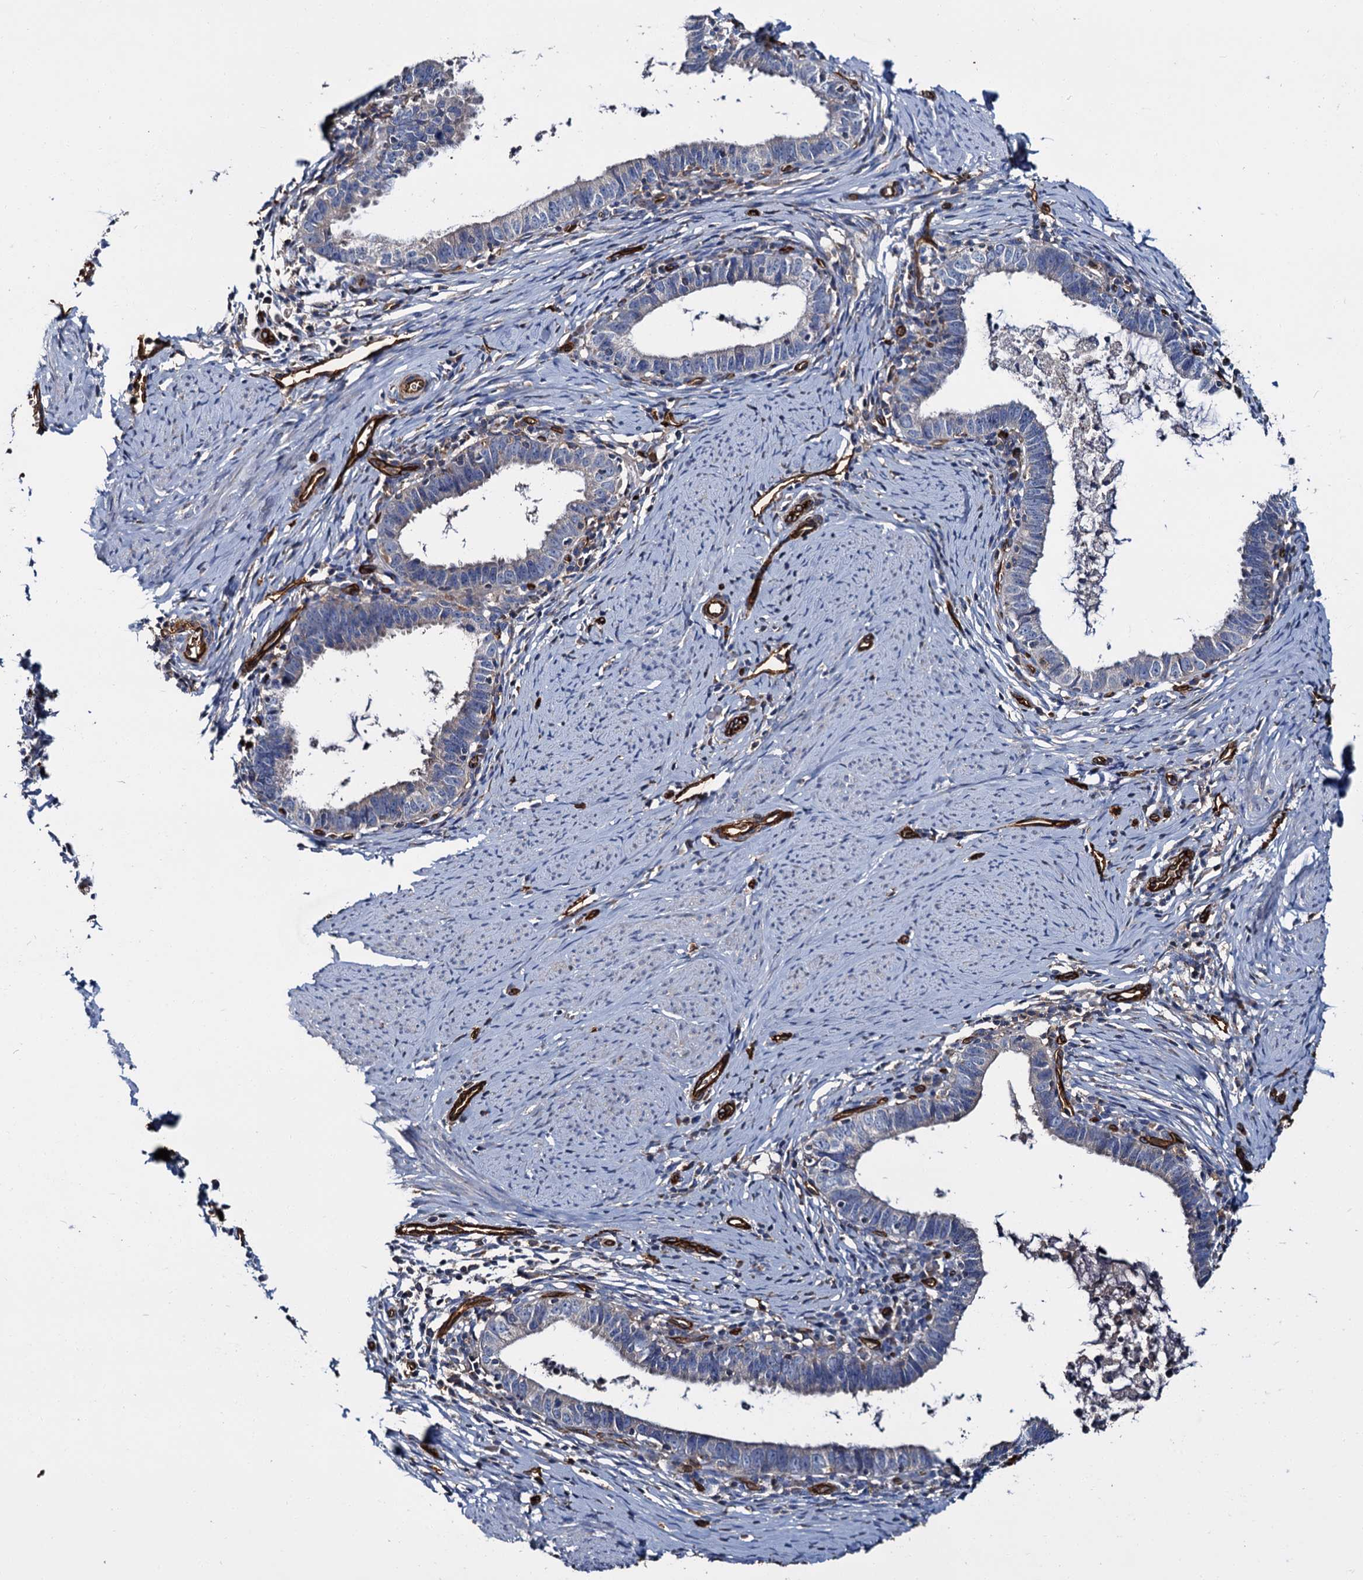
{"staining": {"intensity": "negative", "quantity": "none", "location": "none"}, "tissue": "cervical cancer", "cell_type": "Tumor cells", "image_type": "cancer", "snomed": [{"axis": "morphology", "description": "Adenocarcinoma, NOS"}, {"axis": "topography", "description": "Cervix"}], "caption": "This is a image of immunohistochemistry staining of cervical cancer (adenocarcinoma), which shows no positivity in tumor cells. Nuclei are stained in blue.", "gene": "CACNA1C", "patient": {"sex": "female", "age": 36}}